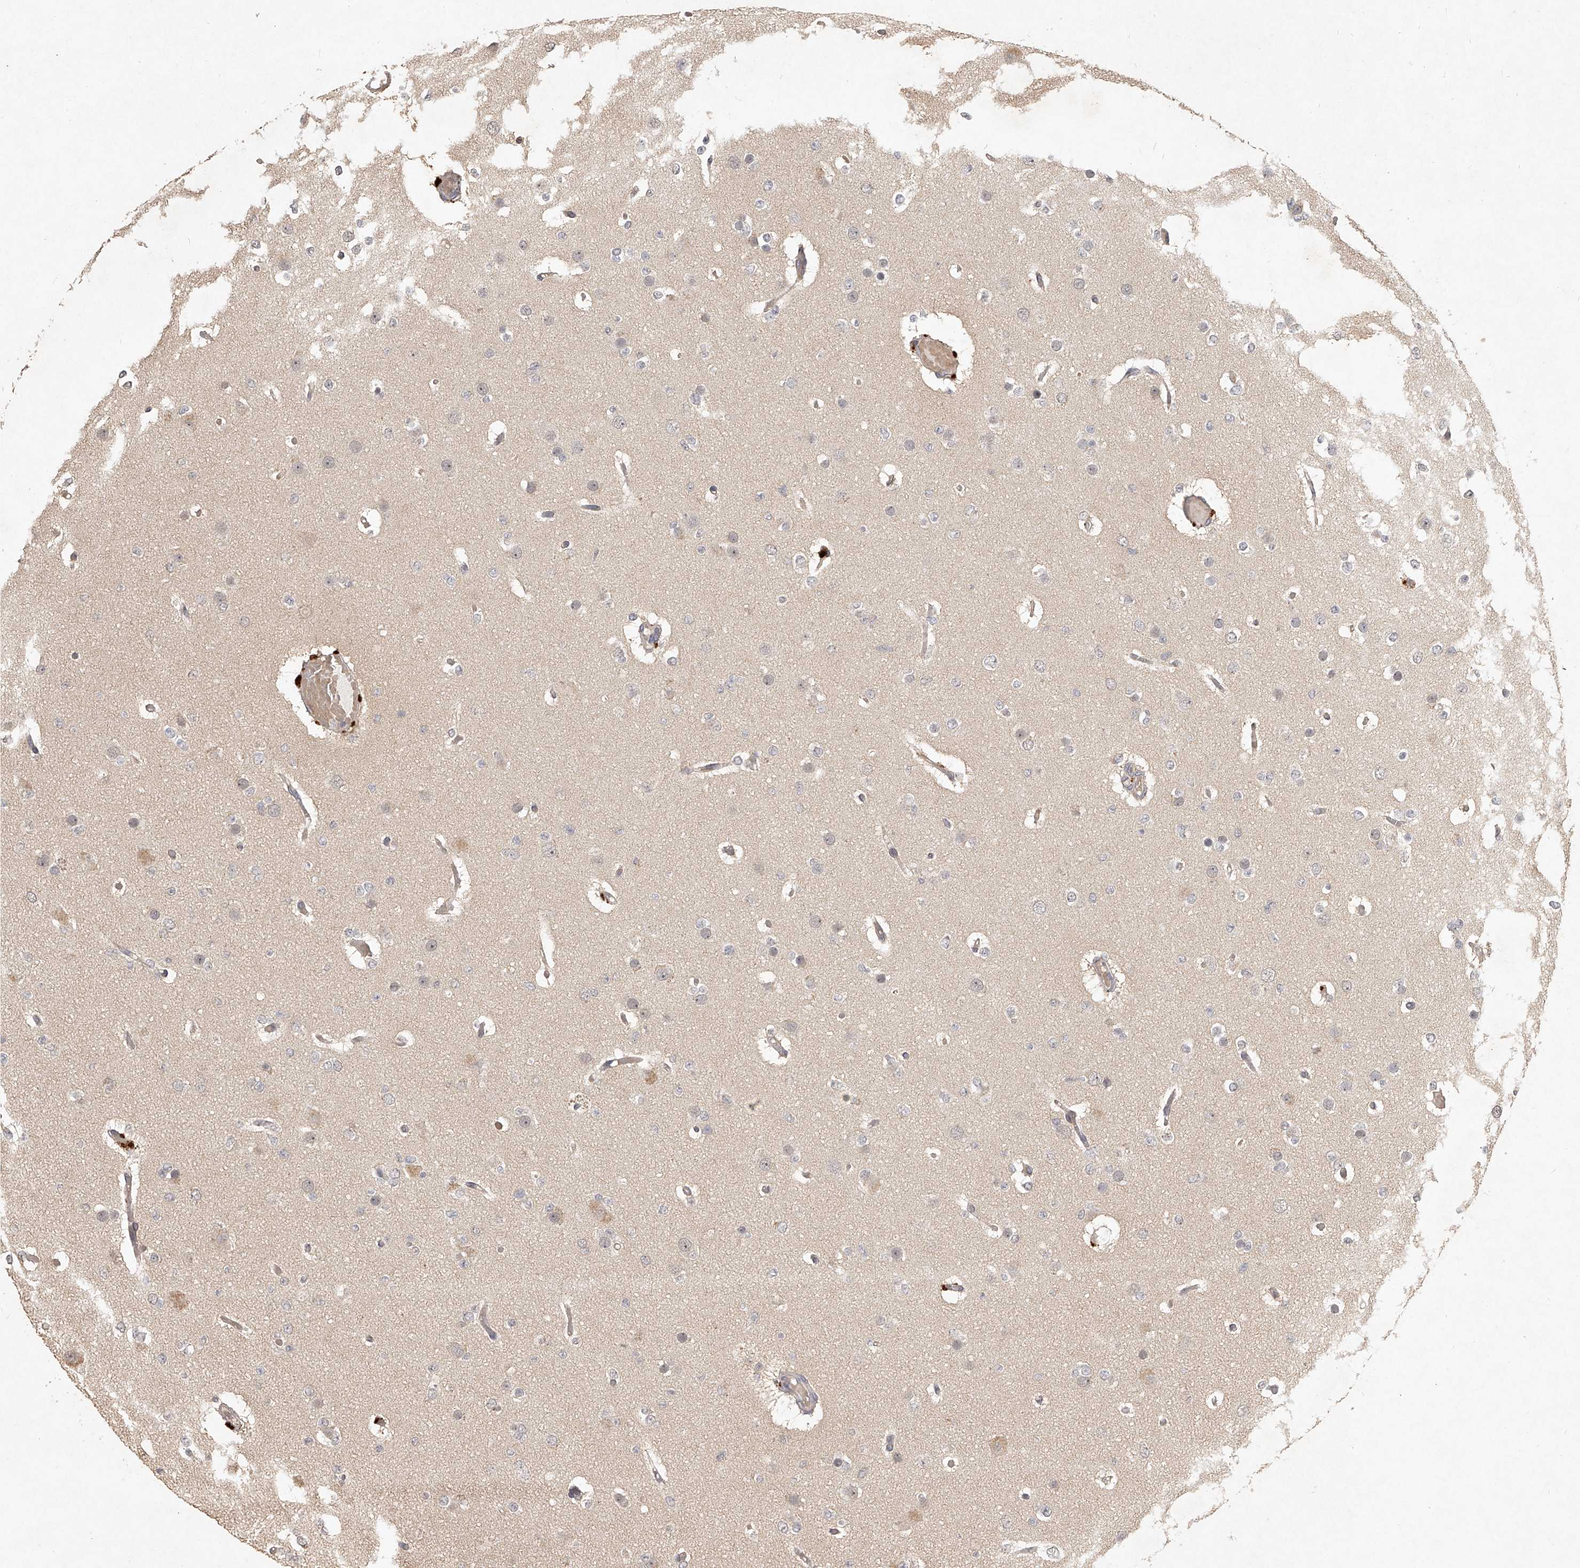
{"staining": {"intensity": "negative", "quantity": "none", "location": "none"}, "tissue": "glioma", "cell_type": "Tumor cells", "image_type": "cancer", "snomed": [{"axis": "morphology", "description": "Glioma, malignant, Low grade"}, {"axis": "topography", "description": "Brain"}], "caption": "Protein analysis of low-grade glioma (malignant) shows no significant staining in tumor cells.", "gene": "SLC37A1", "patient": {"sex": "female", "age": 22}}